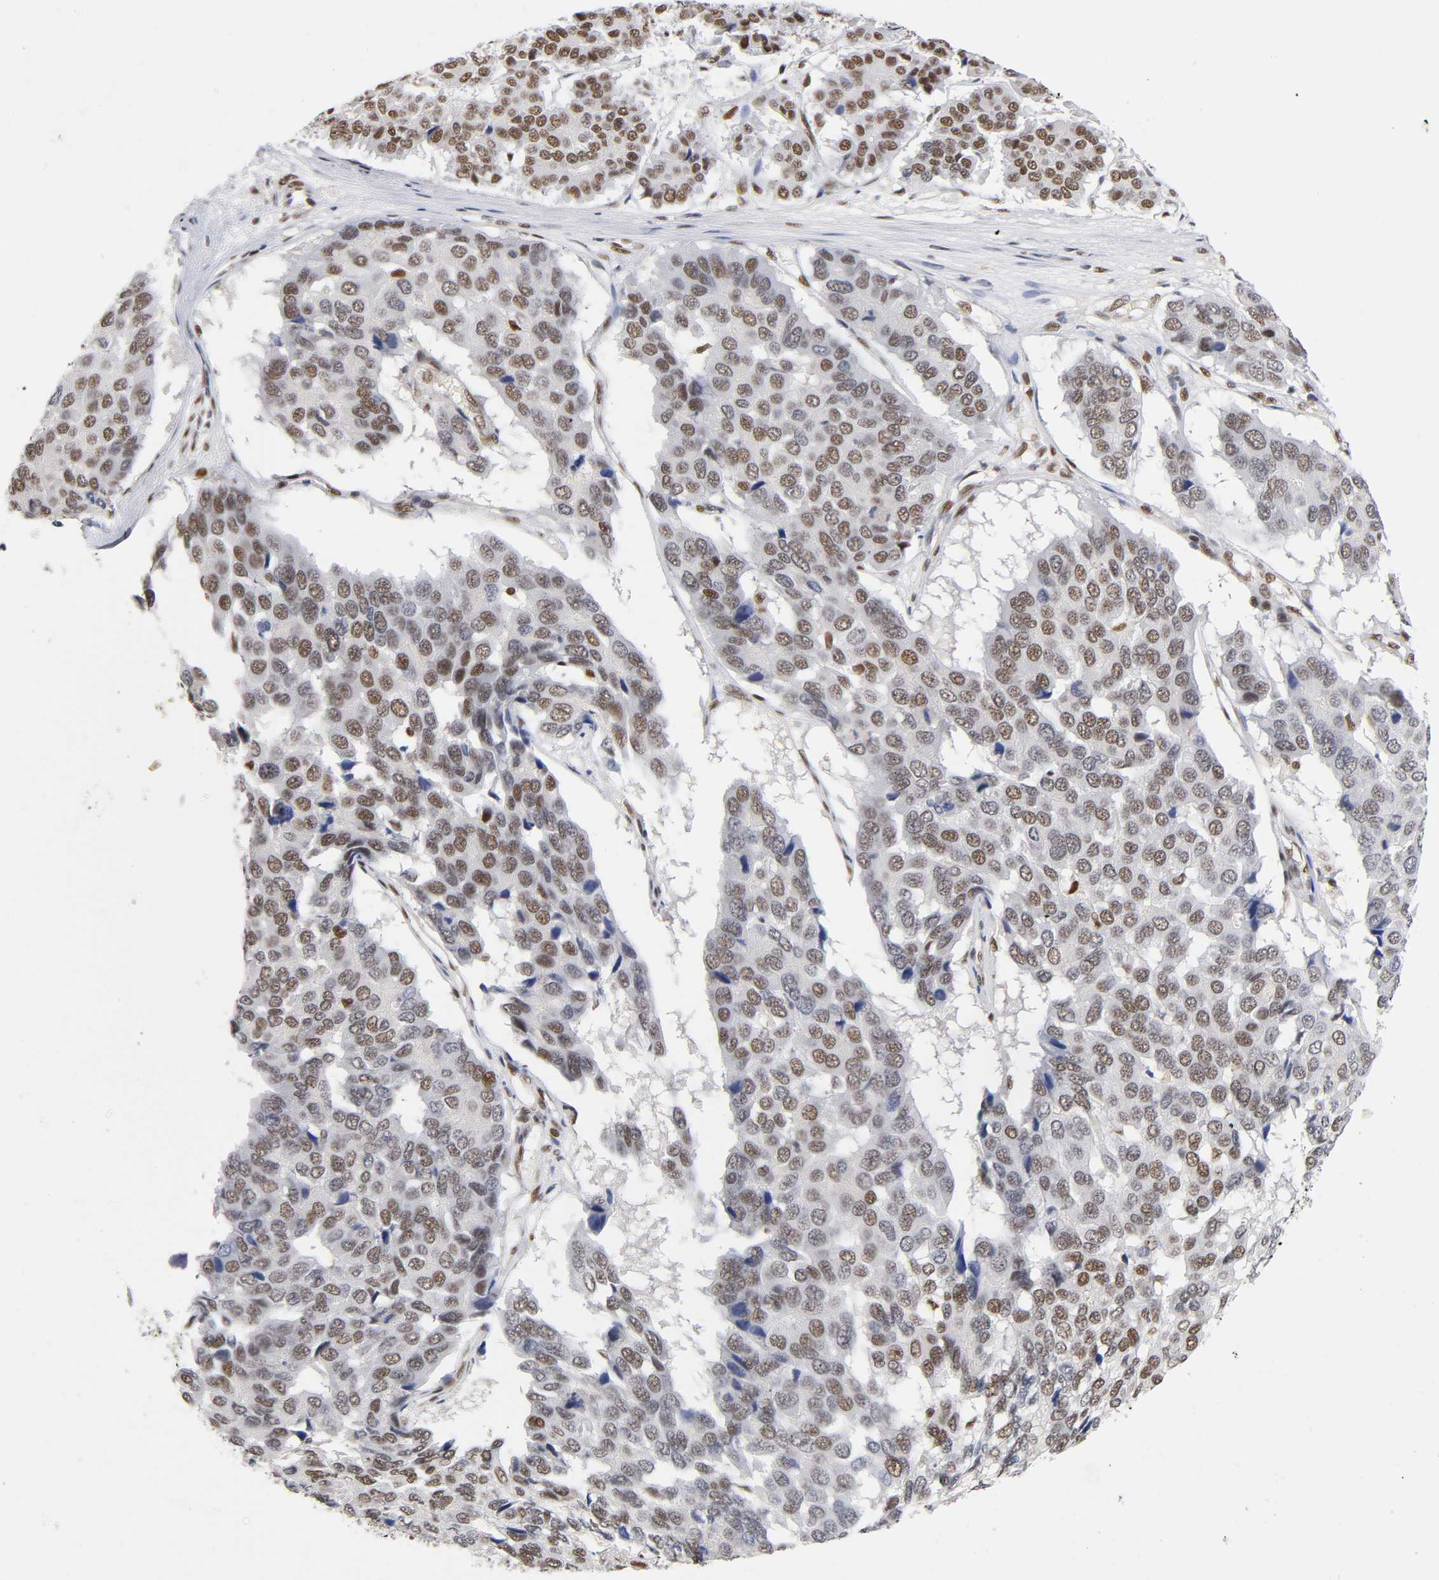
{"staining": {"intensity": "moderate", "quantity": ">75%", "location": "nuclear"}, "tissue": "pancreatic cancer", "cell_type": "Tumor cells", "image_type": "cancer", "snomed": [{"axis": "morphology", "description": "Adenocarcinoma, NOS"}, {"axis": "topography", "description": "Pancreas"}], "caption": "Human pancreatic cancer (adenocarcinoma) stained with a brown dye reveals moderate nuclear positive staining in approximately >75% of tumor cells.", "gene": "NR3C1", "patient": {"sex": "male", "age": 50}}